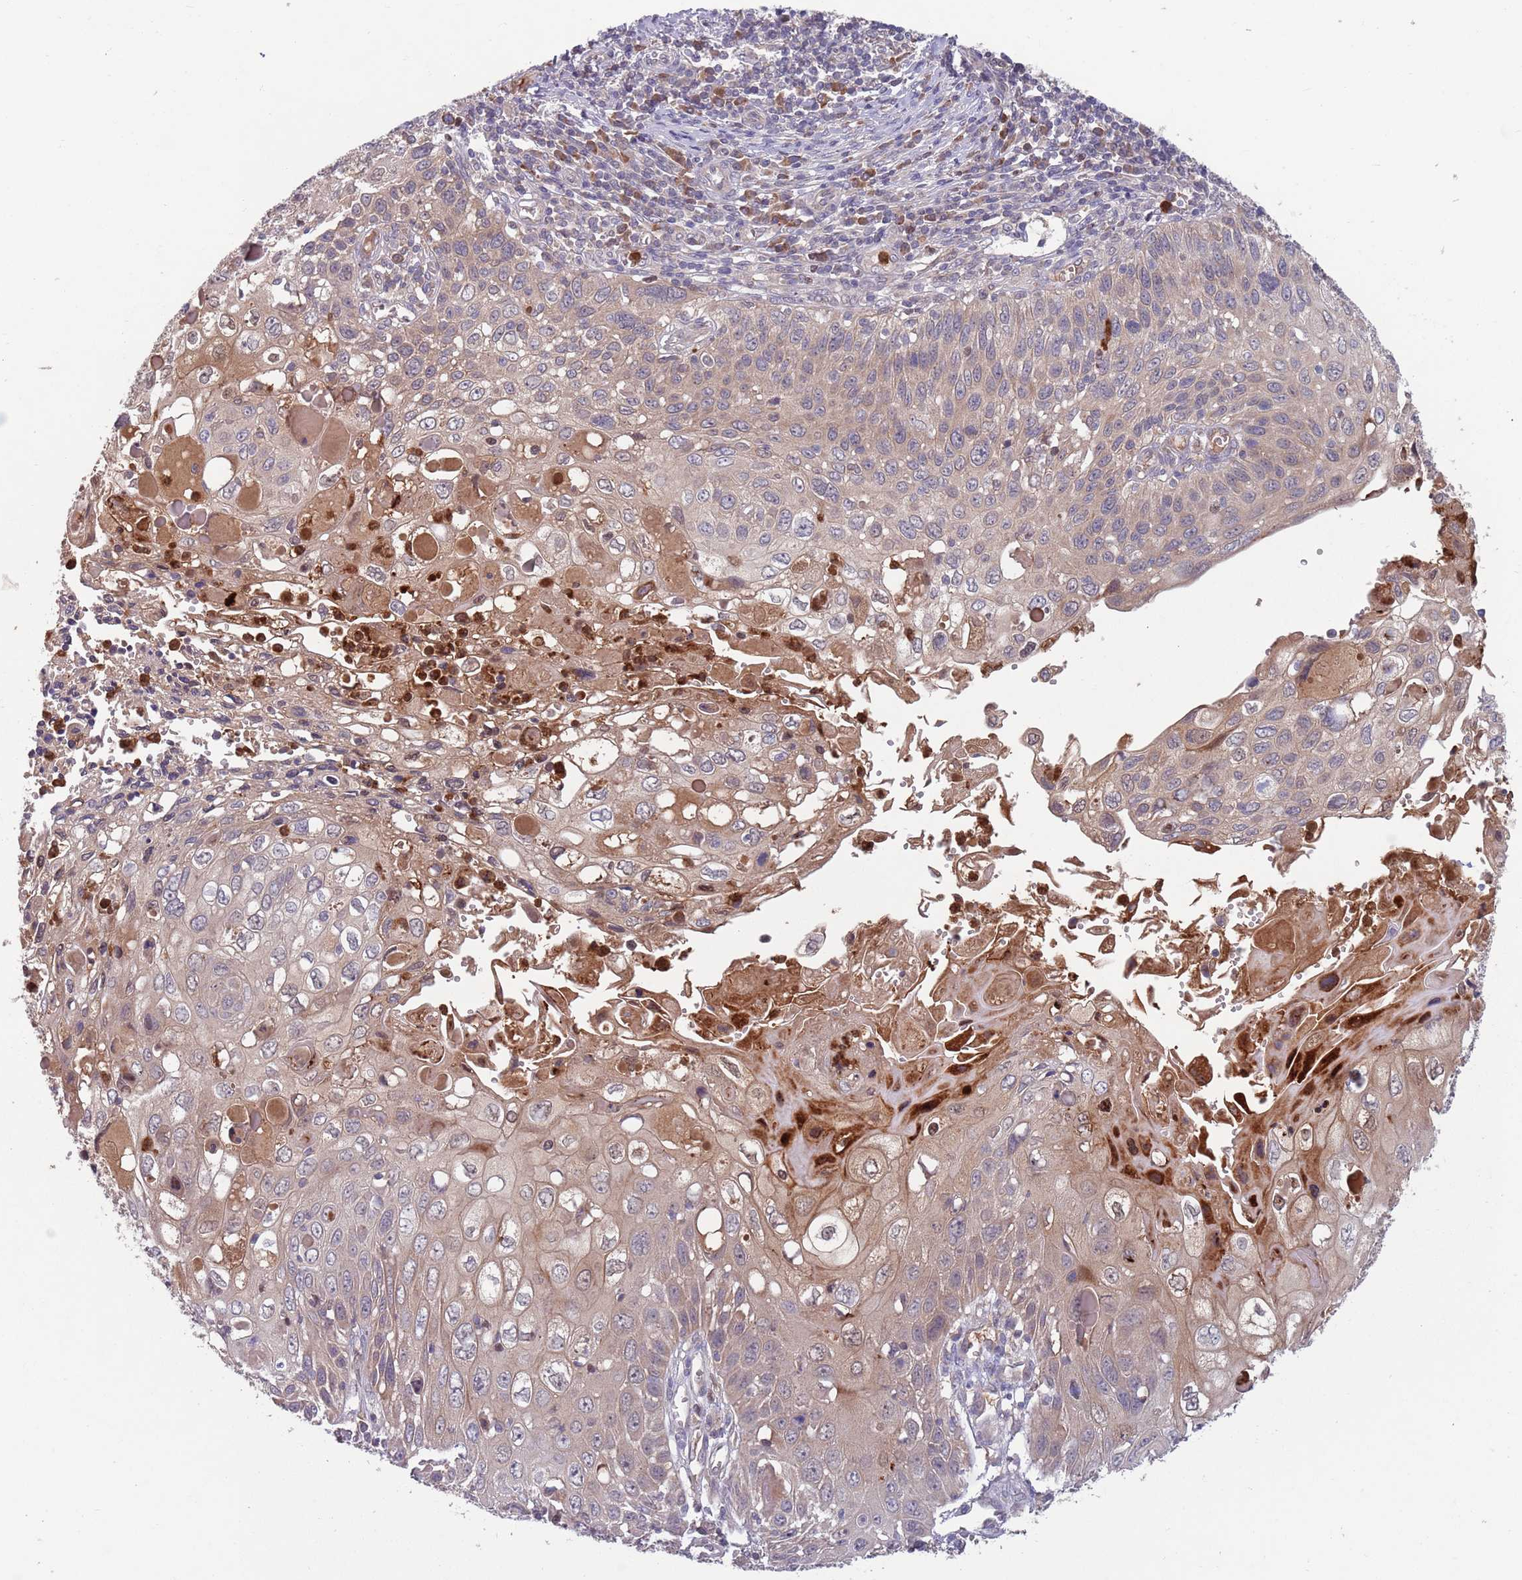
{"staining": {"intensity": "weak", "quantity": "<25%", "location": "cytoplasmic/membranous"}, "tissue": "cervical cancer", "cell_type": "Tumor cells", "image_type": "cancer", "snomed": [{"axis": "morphology", "description": "Squamous cell carcinoma, NOS"}, {"axis": "topography", "description": "Cervix"}], "caption": "Micrograph shows no significant protein expression in tumor cells of cervical cancer.", "gene": "TYW1", "patient": {"sex": "female", "age": 70}}